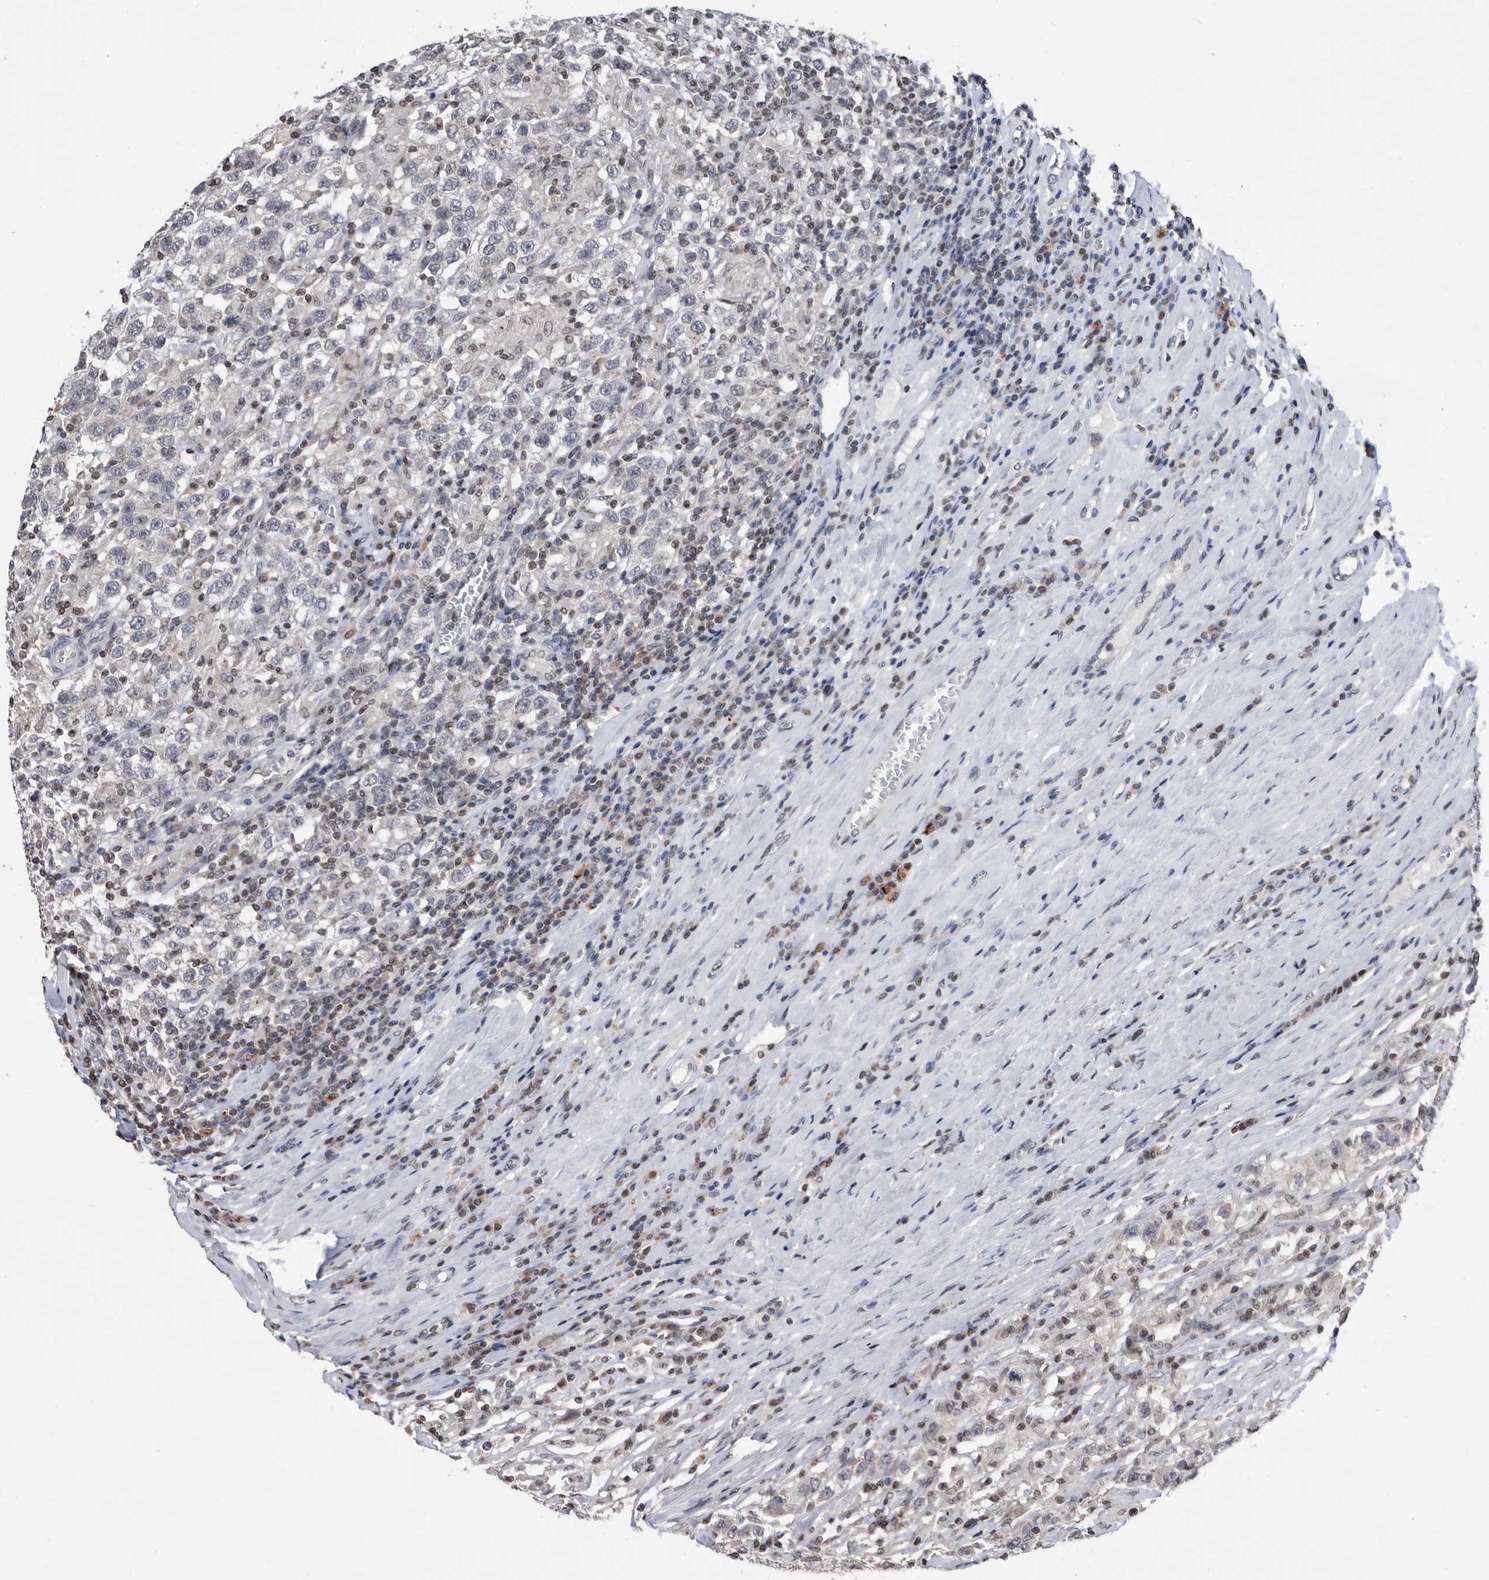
{"staining": {"intensity": "negative", "quantity": "none", "location": "none"}, "tissue": "testis cancer", "cell_type": "Tumor cells", "image_type": "cancer", "snomed": [{"axis": "morphology", "description": "Seminoma, NOS"}, {"axis": "topography", "description": "Testis"}], "caption": "Tumor cells are negative for protein expression in human testis seminoma. (Stains: DAB (3,3'-diaminobenzidine) immunohistochemistry with hematoxylin counter stain, Microscopy: brightfield microscopy at high magnification).", "gene": "TSTD1", "patient": {"sex": "male", "age": 41}}